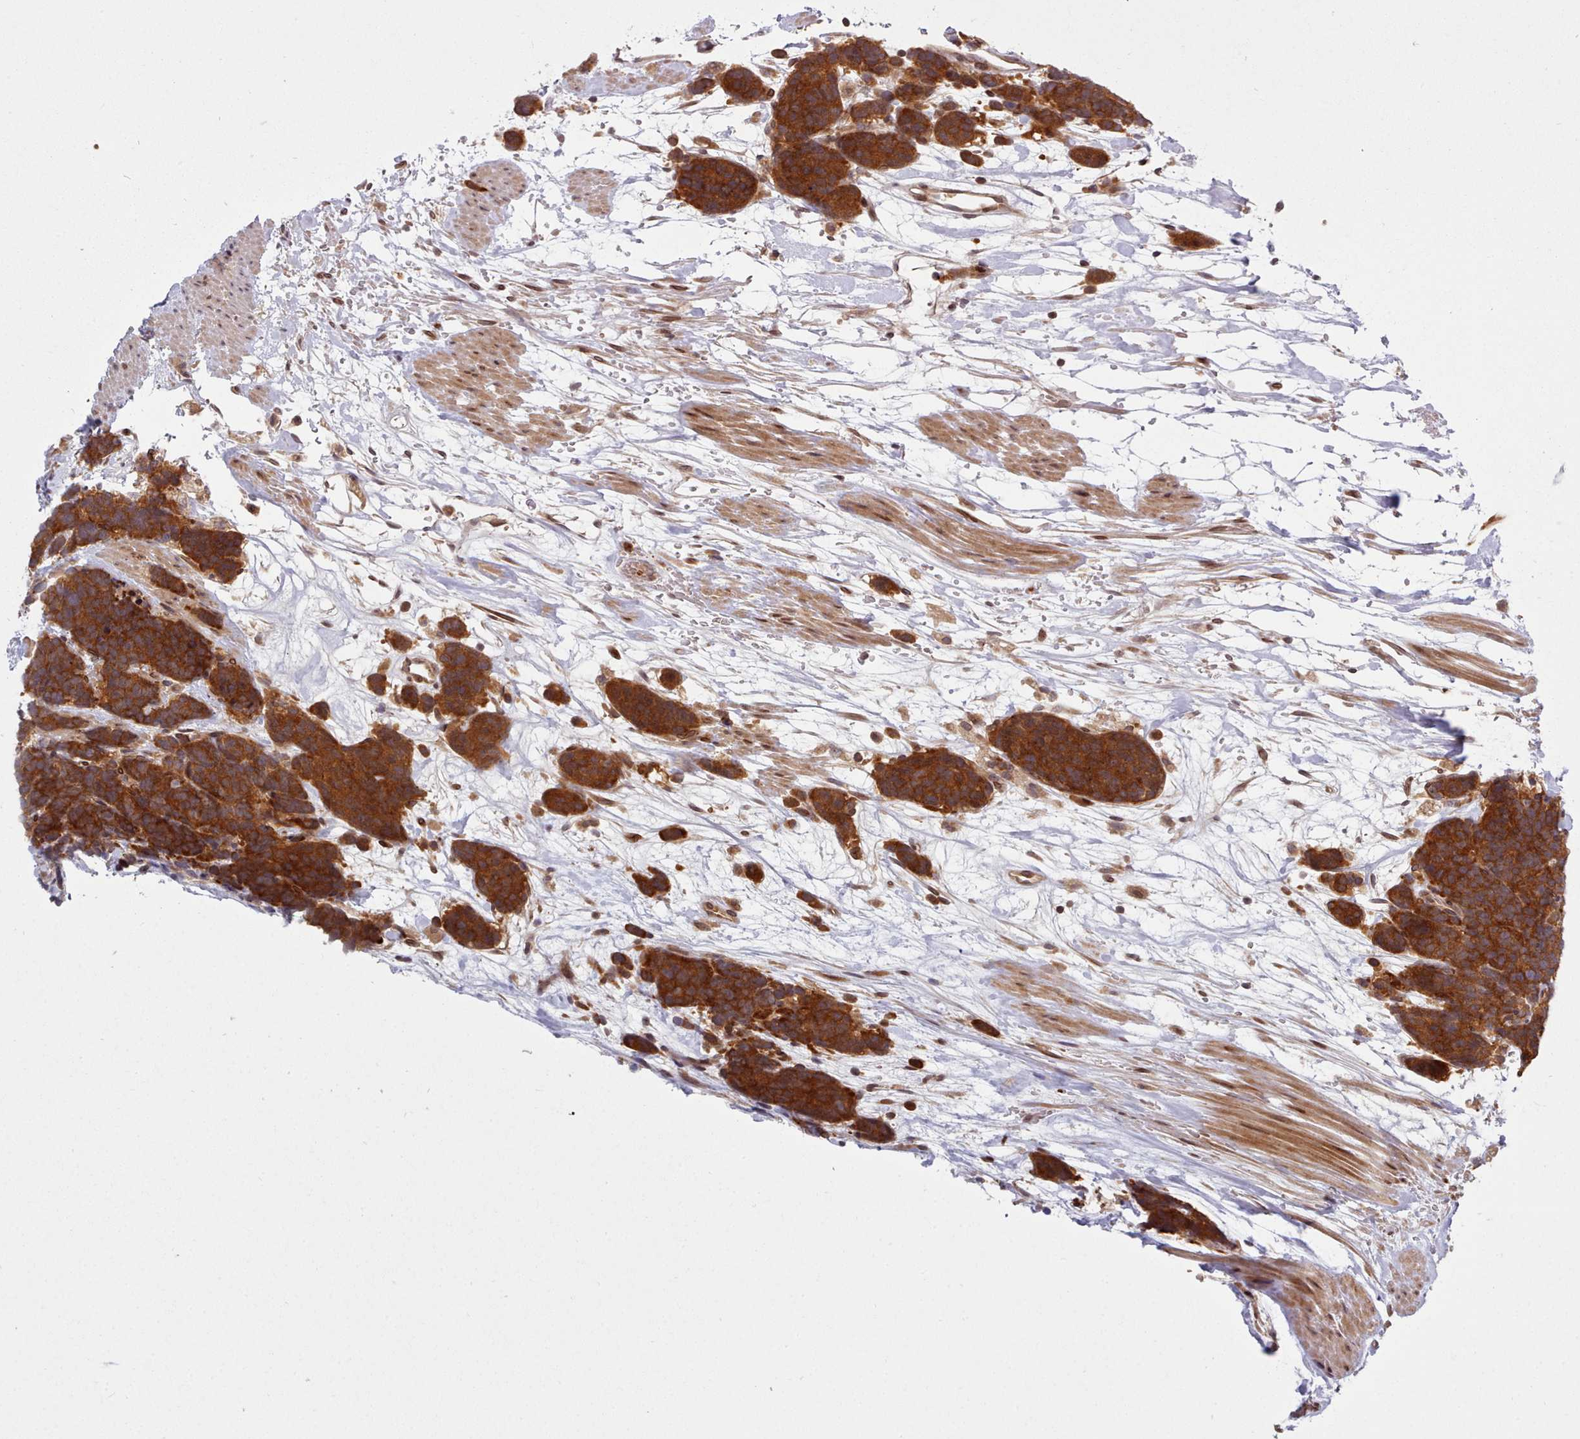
{"staining": {"intensity": "strong", "quantity": ">75%", "location": "cytoplasmic/membranous"}, "tissue": "carcinoid", "cell_type": "Tumor cells", "image_type": "cancer", "snomed": [{"axis": "morphology", "description": "Carcinoma, NOS"}, {"axis": "morphology", "description": "Carcinoid, malignant, NOS"}, {"axis": "topography", "description": "Prostate"}], "caption": "A photomicrograph showing strong cytoplasmic/membranous staining in about >75% of tumor cells in carcinoid (malignant), as visualized by brown immunohistochemical staining.", "gene": "UBE2G1", "patient": {"sex": "male", "age": 57}}